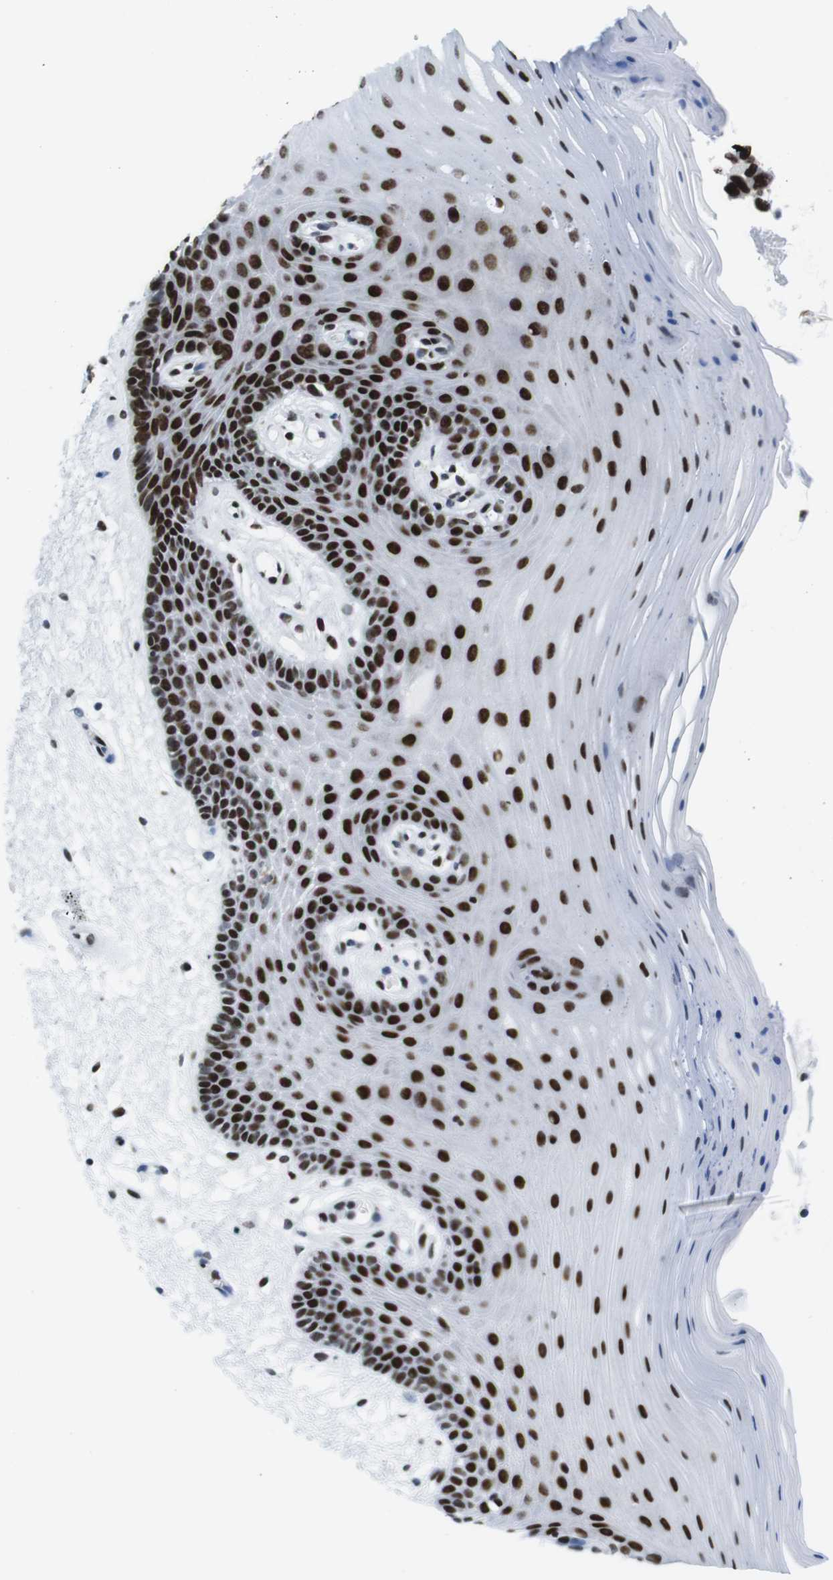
{"staining": {"intensity": "strong", "quantity": ">75%", "location": "nuclear"}, "tissue": "oral mucosa", "cell_type": "Squamous epithelial cells", "image_type": "normal", "snomed": [{"axis": "morphology", "description": "Normal tissue, NOS"}, {"axis": "morphology", "description": "Squamous cell carcinoma, NOS"}, {"axis": "topography", "description": "Skeletal muscle"}, {"axis": "topography", "description": "Oral tissue"}, {"axis": "topography", "description": "Head-Neck"}], "caption": "About >75% of squamous epithelial cells in benign human oral mucosa display strong nuclear protein positivity as visualized by brown immunohistochemical staining.", "gene": "CITED2", "patient": {"sex": "male", "age": 71}}